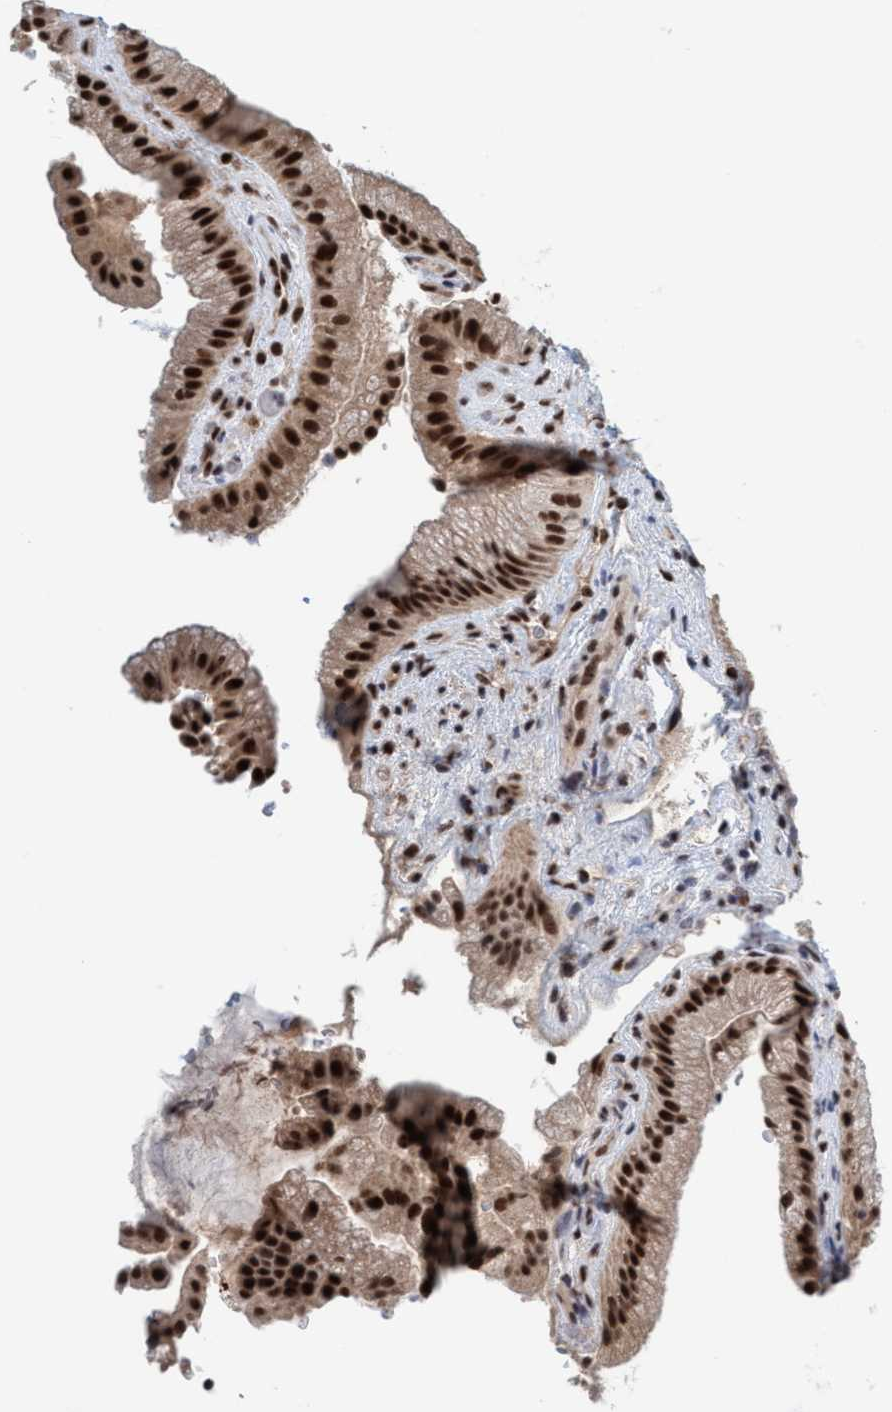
{"staining": {"intensity": "strong", "quantity": ">75%", "location": "nuclear"}, "tissue": "gallbladder", "cell_type": "Glandular cells", "image_type": "normal", "snomed": [{"axis": "morphology", "description": "Normal tissue, NOS"}, {"axis": "topography", "description": "Gallbladder"}], "caption": "IHC image of normal gallbladder stained for a protein (brown), which demonstrates high levels of strong nuclear expression in about >75% of glandular cells.", "gene": "SMCR8", "patient": {"sex": "male", "age": 49}}